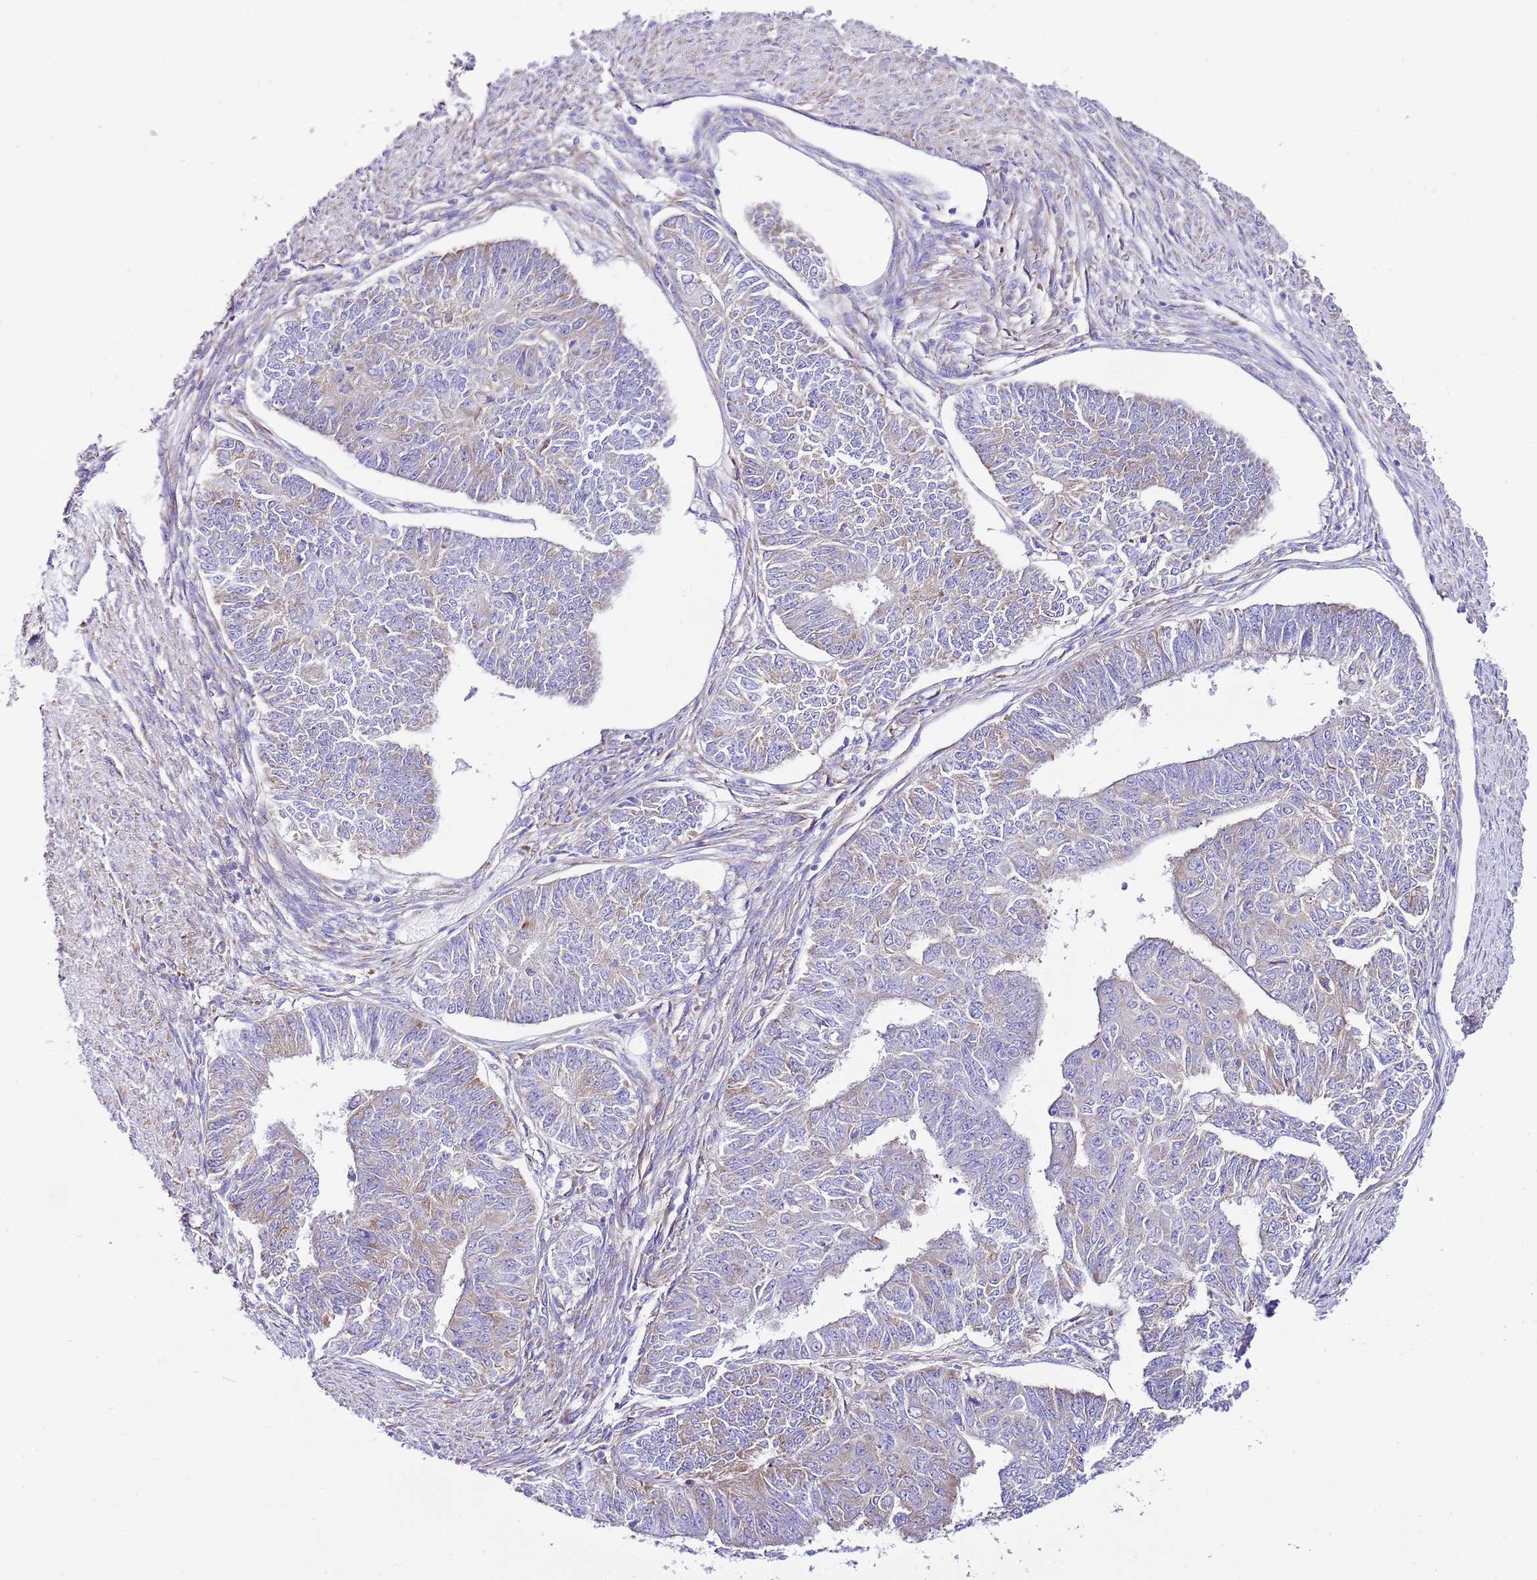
{"staining": {"intensity": "weak", "quantity": "25%-75%", "location": "cytoplasmic/membranous"}, "tissue": "endometrial cancer", "cell_type": "Tumor cells", "image_type": "cancer", "snomed": [{"axis": "morphology", "description": "Adenocarcinoma, NOS"}, {"axis": "topography", "description": "Endometrium"}], "caption": "Protein staining of endometrial cancer (adenocarcinoma) tissue displays weak cytoplasmic/membranous positivity in approximately 25%-75% of tumor cells.", "gene": "RPS10", "patient": {"sex": "female", "age": 32}}